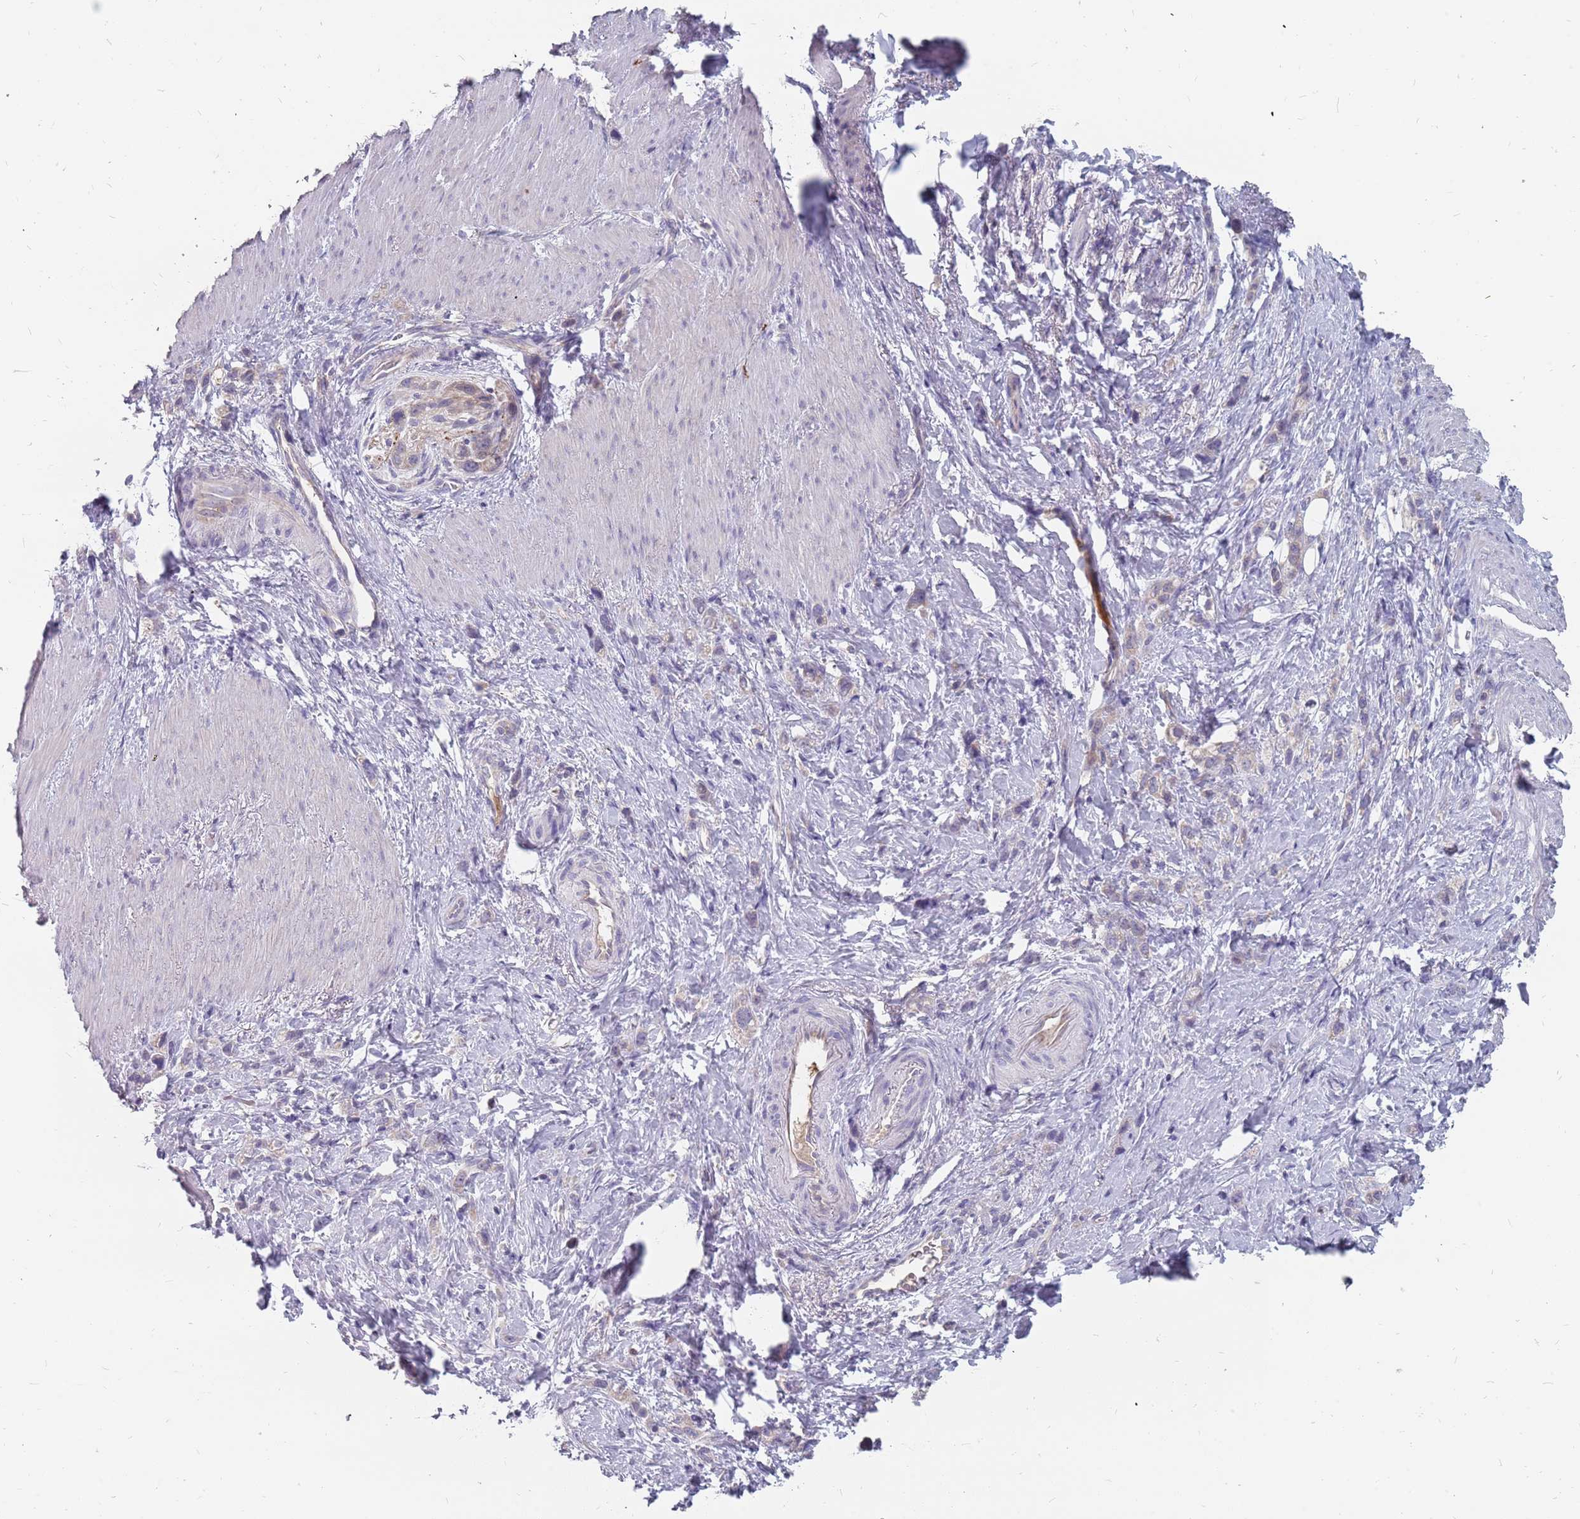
{"staining": {"intensity": "negative", "quantity": "none", "location": "none"}, "tissue": "stomach cancer", "cell_type": "Tumor cells", "image_type": "cancer", "snomed": [{"axis": "morphology", "description": "Adenocarcinoma, NOS"}, {"axis": "topography", "description": "Stomach"}], "caption": "Protein analysis of adenocarcinoma (stomach) displays no significant positivity in tumor cells.", "gene": "CMTR2", "patient": {"sex": "female", "age": 65}}